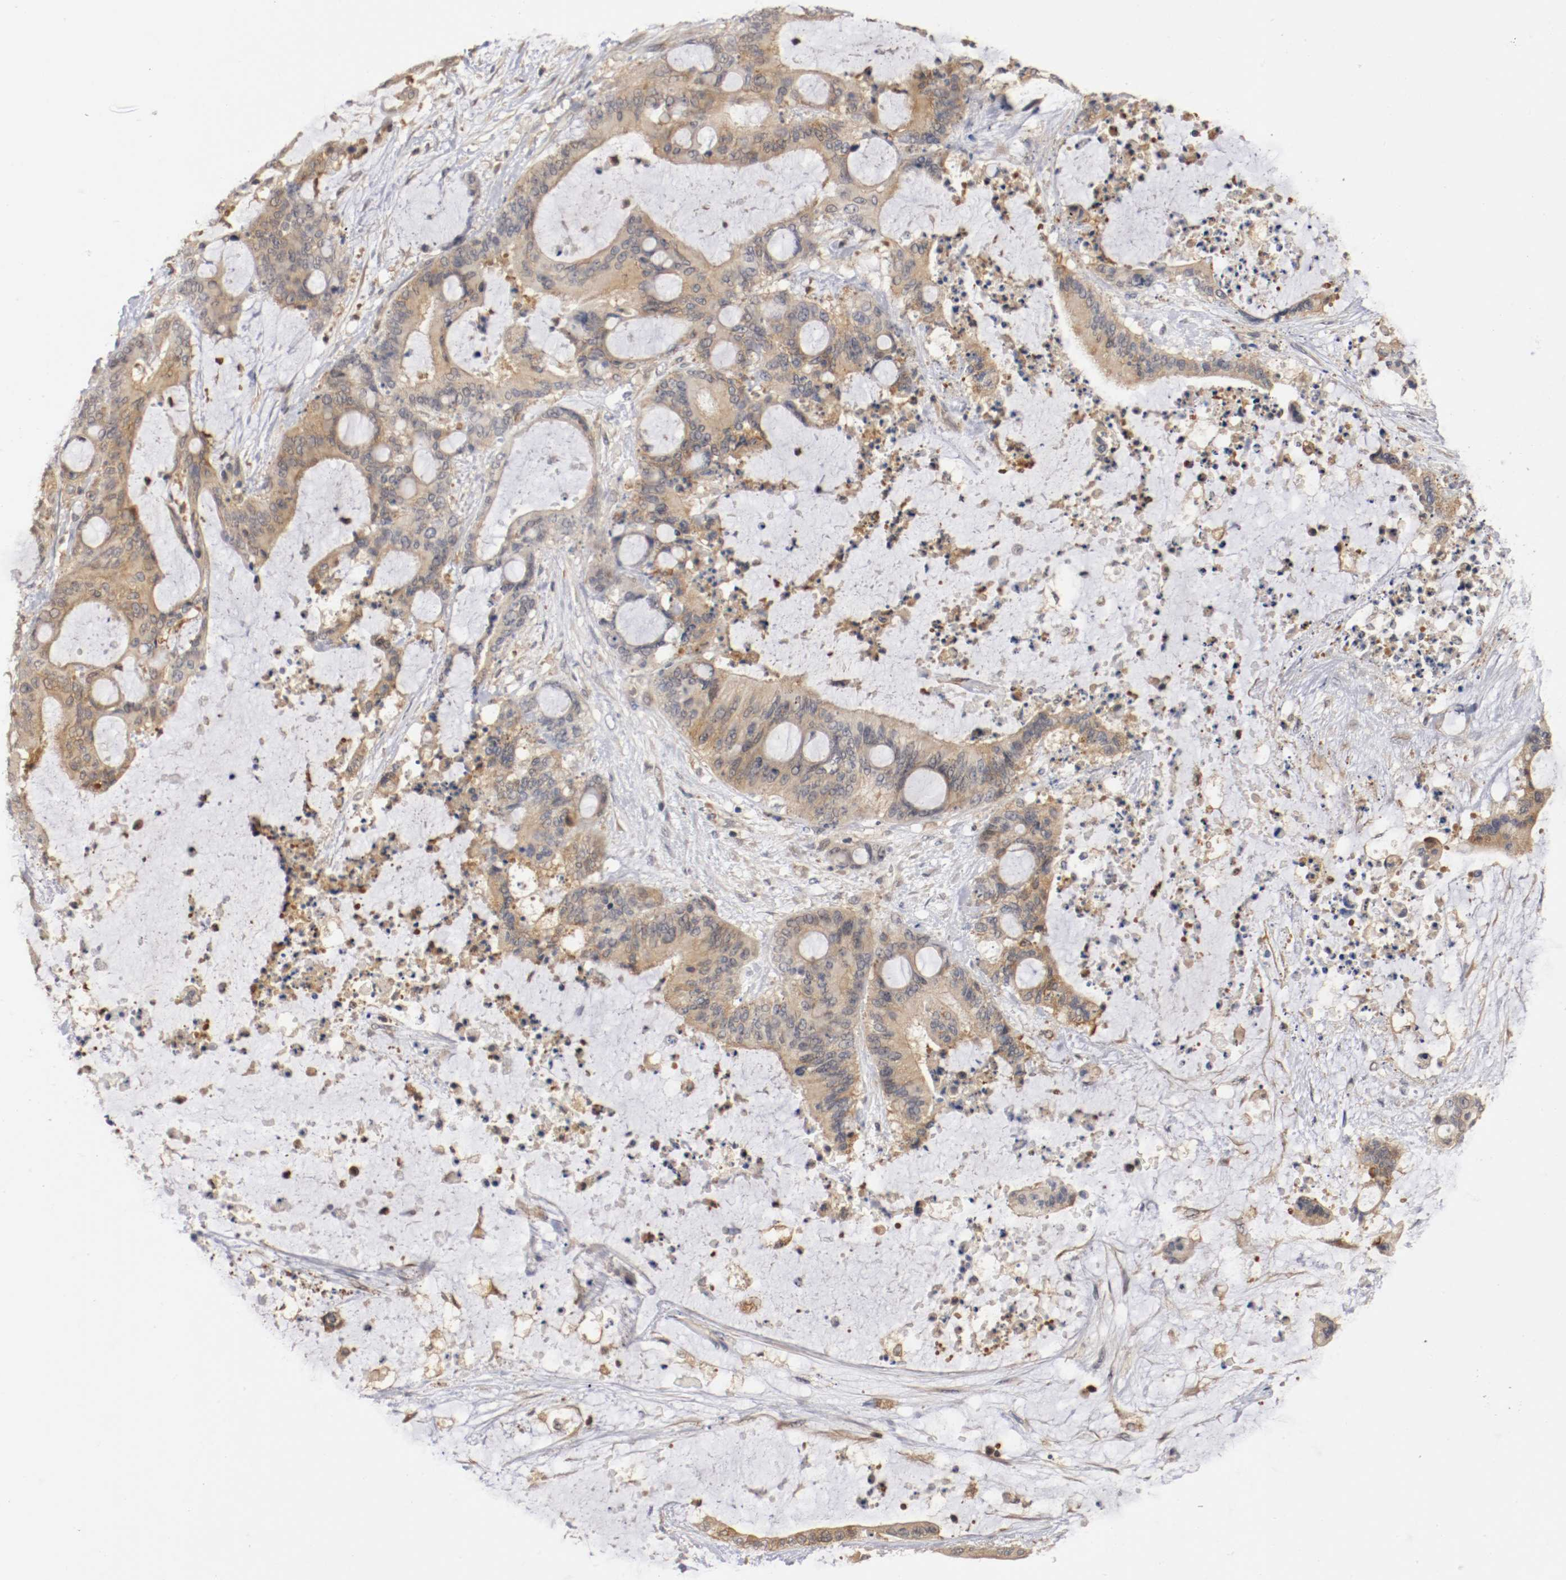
{"staining": {"intensity": "weak", "quantity": "25%-75%", "location": "cytoplasmic/membranous"}, "tissue": "liver cancer", "cell_type": "Tumor cells", "image_type": "cancer", "snomed": [{"axis": "morphology", "description": "Cholangiocarcinoma"}, {"axis": "topography", "description": "Liver"}], "caption": "Immunohistochemical staining of human cholangiocarcinoma (liver) exhibits low levels of weak cytoplasmic/membranous protein expression in about 25%-75% of tumor cells.", "gene": "RBM23", "patient": {"sex": "female", "age": 73}}